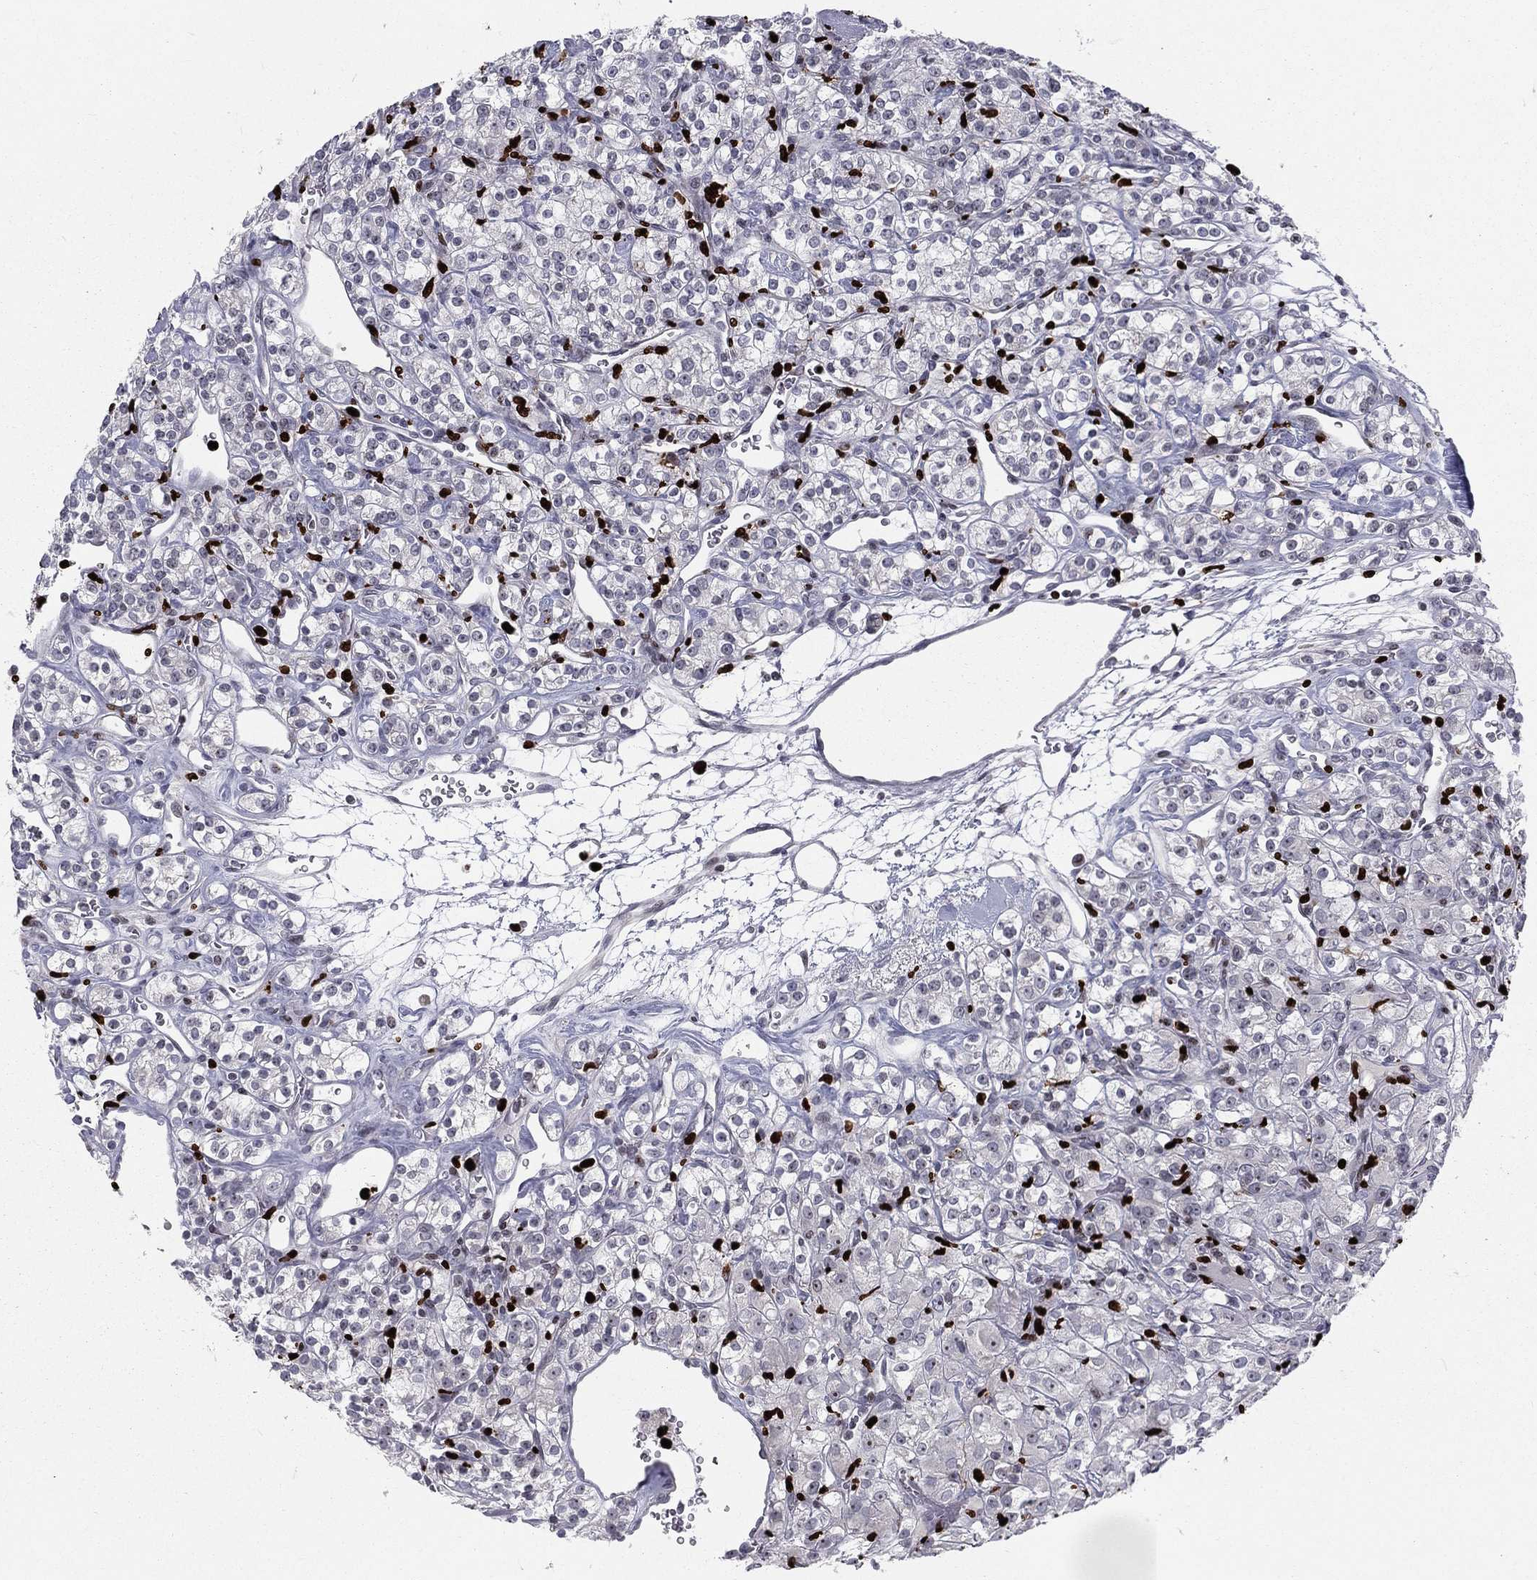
{"staining": {"intensity": "negative", "quantity": "none", "location": "none"}, "tissue": "renal cancer", "cell_type": "Tumor cells", "image_type": "cancer", "snomed": [{"axis": "morphology", "description": "Adenocarcinoma, NOS"}, {"axis": "topography", "description": "Kidney"}], "caption": "Tumor cells are negative for brown protein staining in renal cancer.", "gene": "MNDA", "patient": {"sex": "male", "age": 77}}